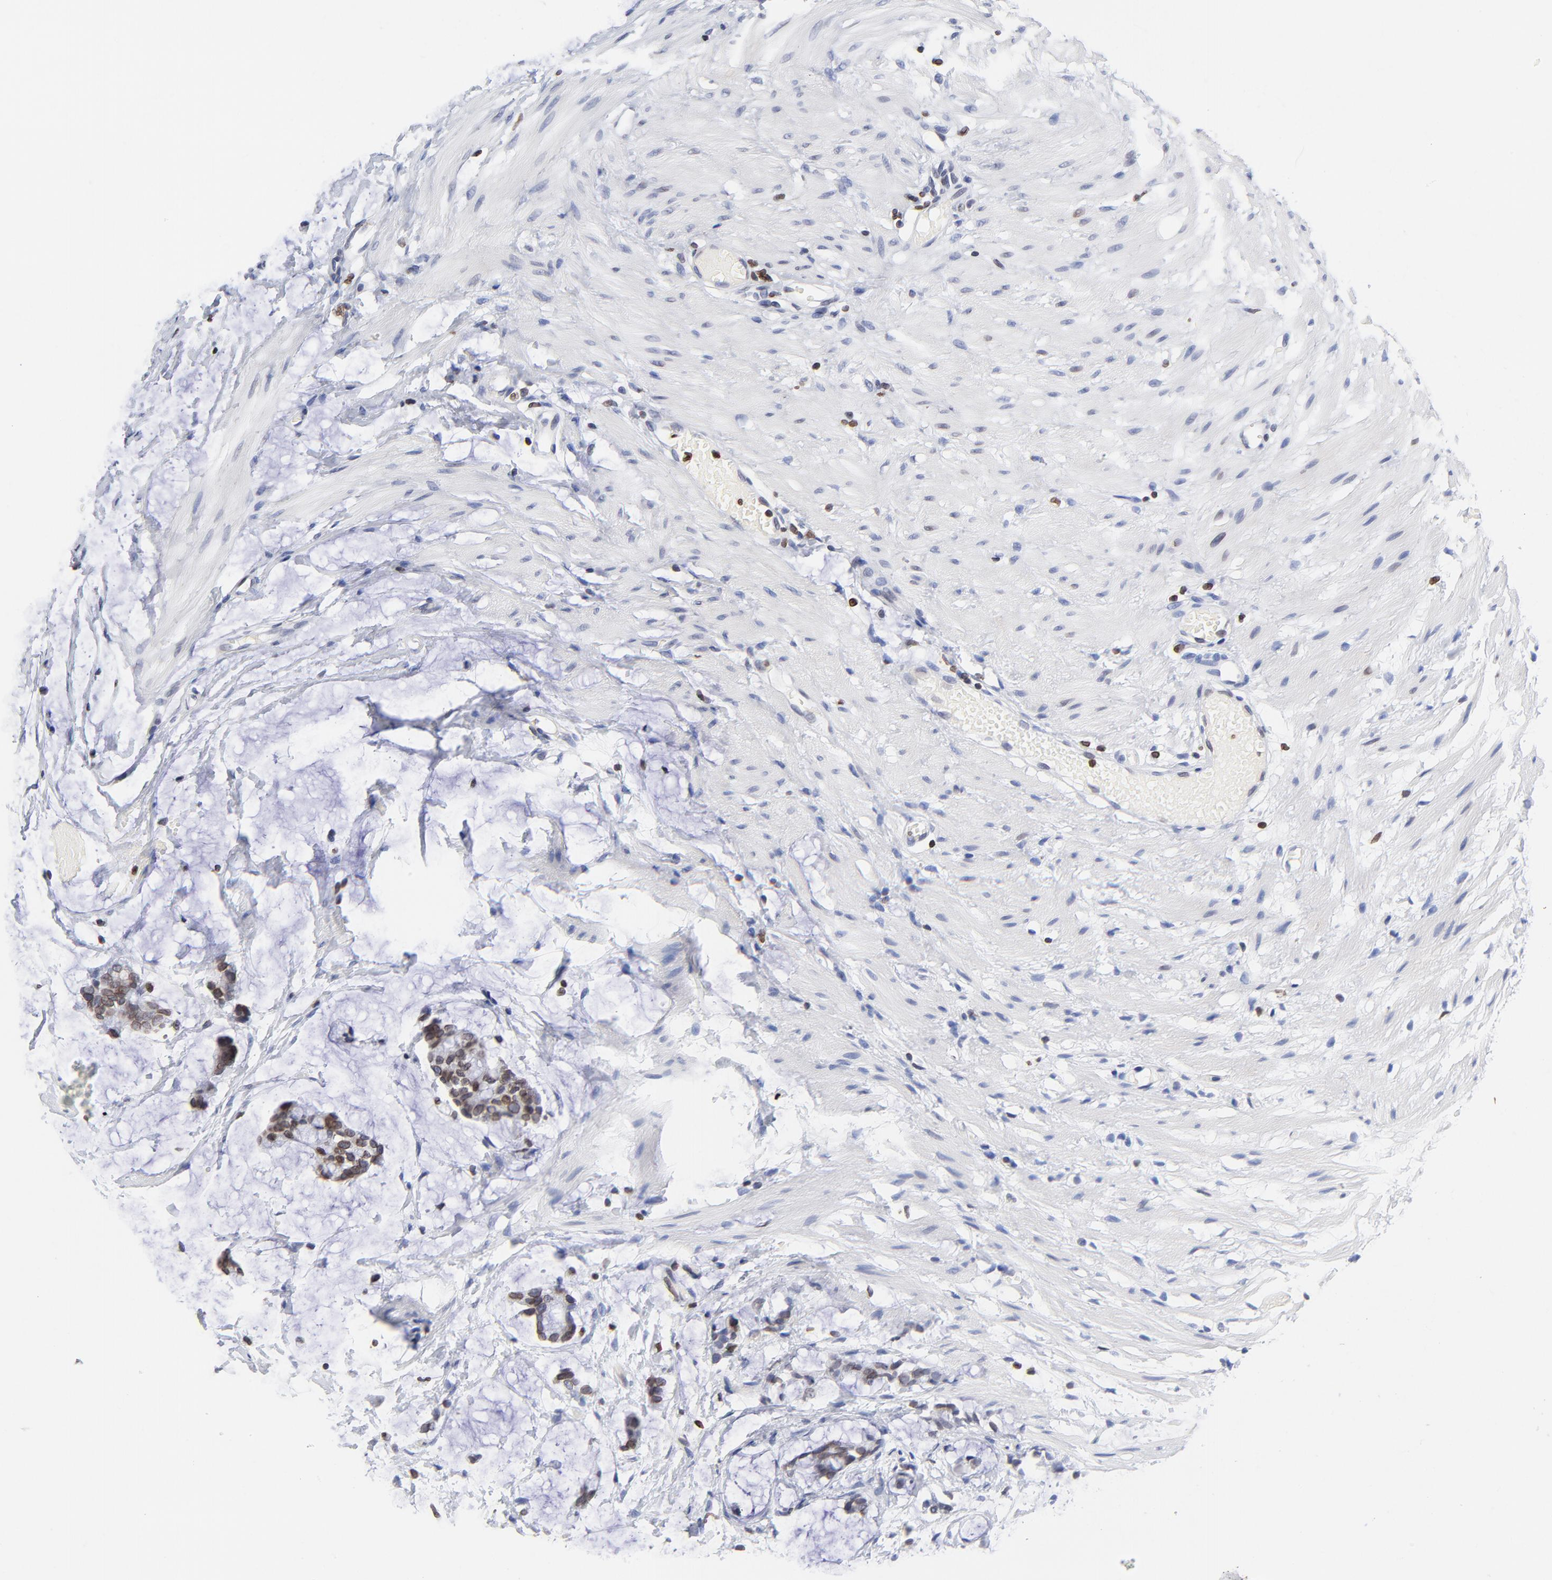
{"staining": {"intensity": "strong", "quantity": ">75%", "location": "cytoplasmic/membranous,nuclear"}, "tissue": "colorectal cancer", "cell_type": "Tumor cells", "image_type": "cancer", "snomed": [{"axis": "morphology", "description": "Adenocarcinoma, NOS"}, {"axis": "topography", "description": "Colon"}], "caption": "A photomicrograph of colorectal adenocarcinoma stained for a protein demonstrates strong cytoplasmic/membranous and nuclear brown staining in tumor cells. The staining was performed using DAB (3,3'-diaminobenzidine) to visualize the protein expression in brown, while the nuclei were stained in blue with hematoxylin (Magnification: 20x).", "gene": "THAP7", "patient": {"sex": "male", "age": 14}}